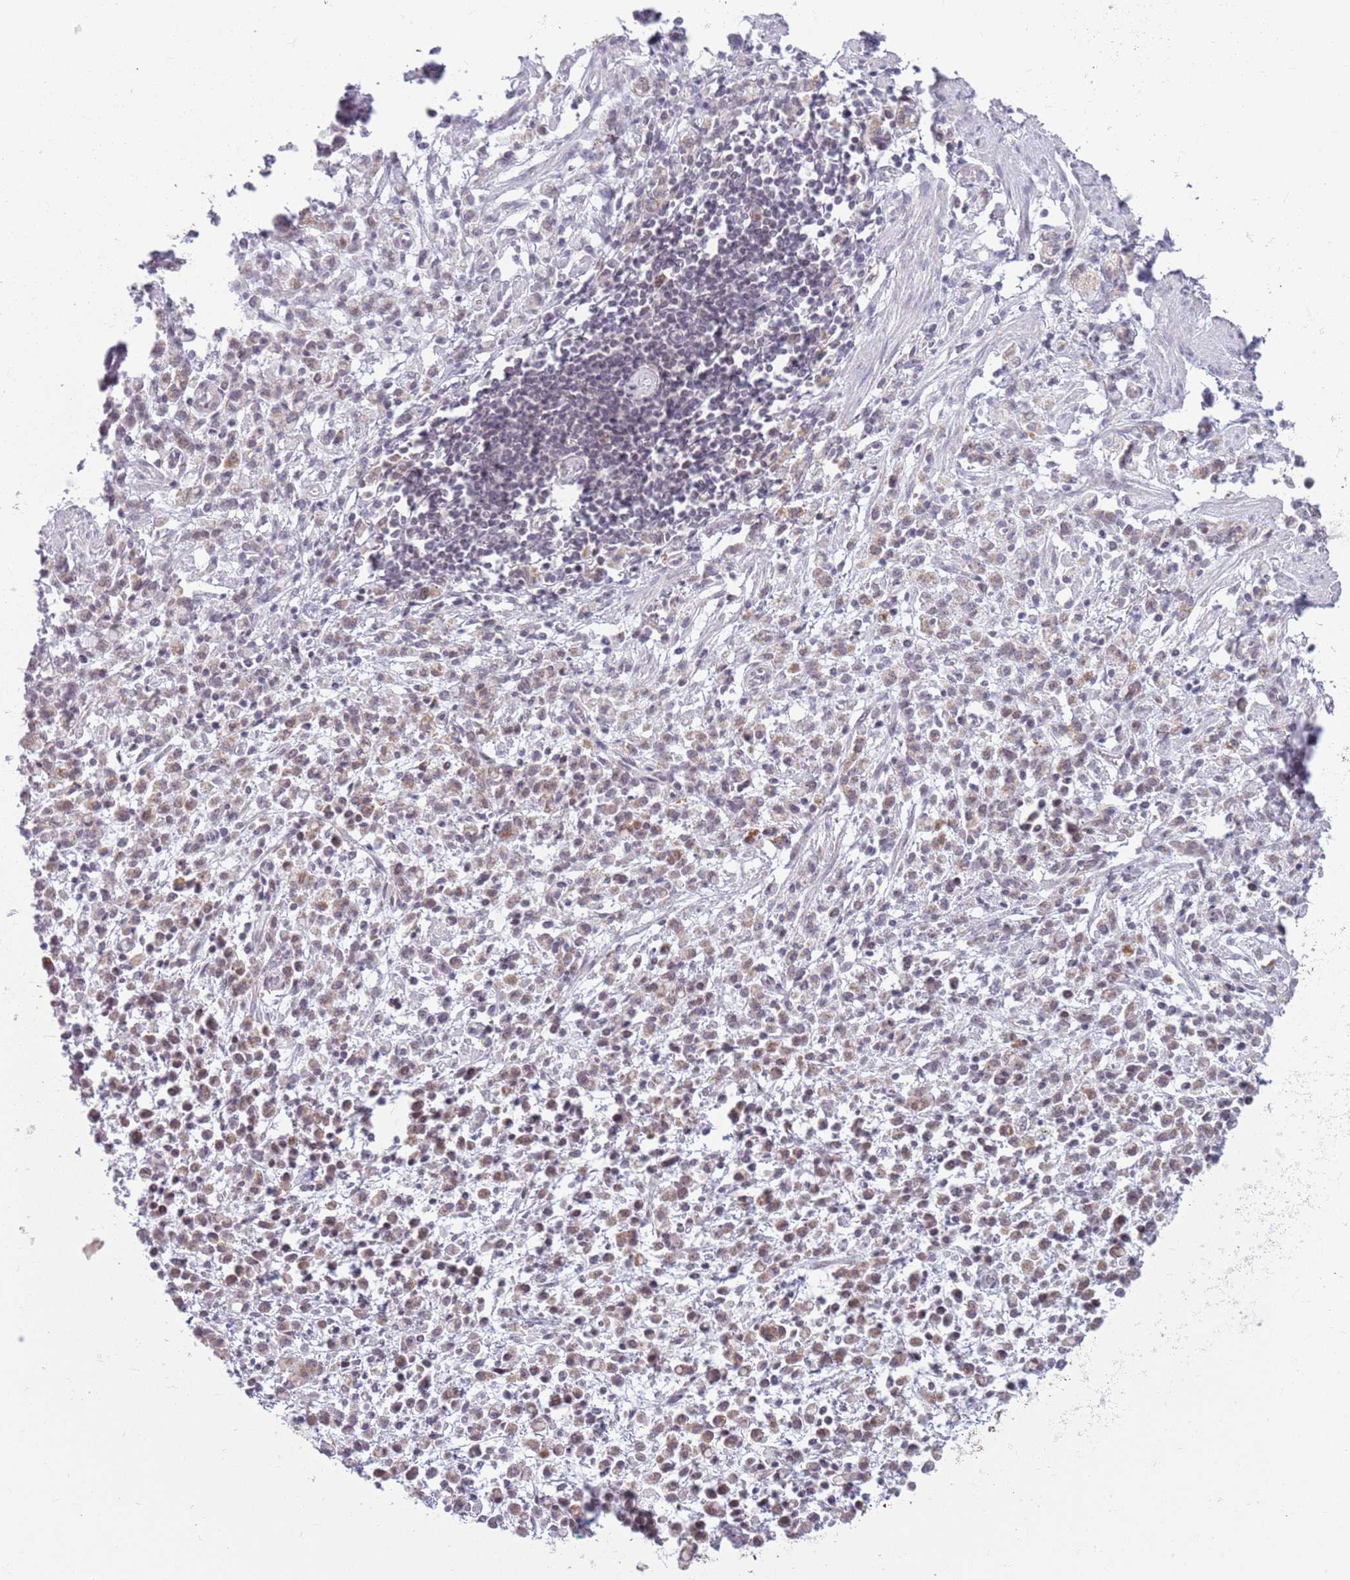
{"staining": {"intensity": "weak", "quantity": "25%-75%", "location": "cytoplasmic/membranous"}, "tissue": "stomach cancer", "cell_type": "Tumor cells", "image_type": "cancer", "snomed": [{"axis": "morphology", "description": "Adenocarcinoma, NOS"}, {"axis": "topography", "description": "Stomach"}], "caption": "Approximately 25%-75% of tumor cells in human stomach cancer demonstrate weak cytoplasmic/membranous protein positivity as visualized by brown immunohistochemical staining.", "gene": "MRPL34", "patient": {"sex": "male", "age": 77}}